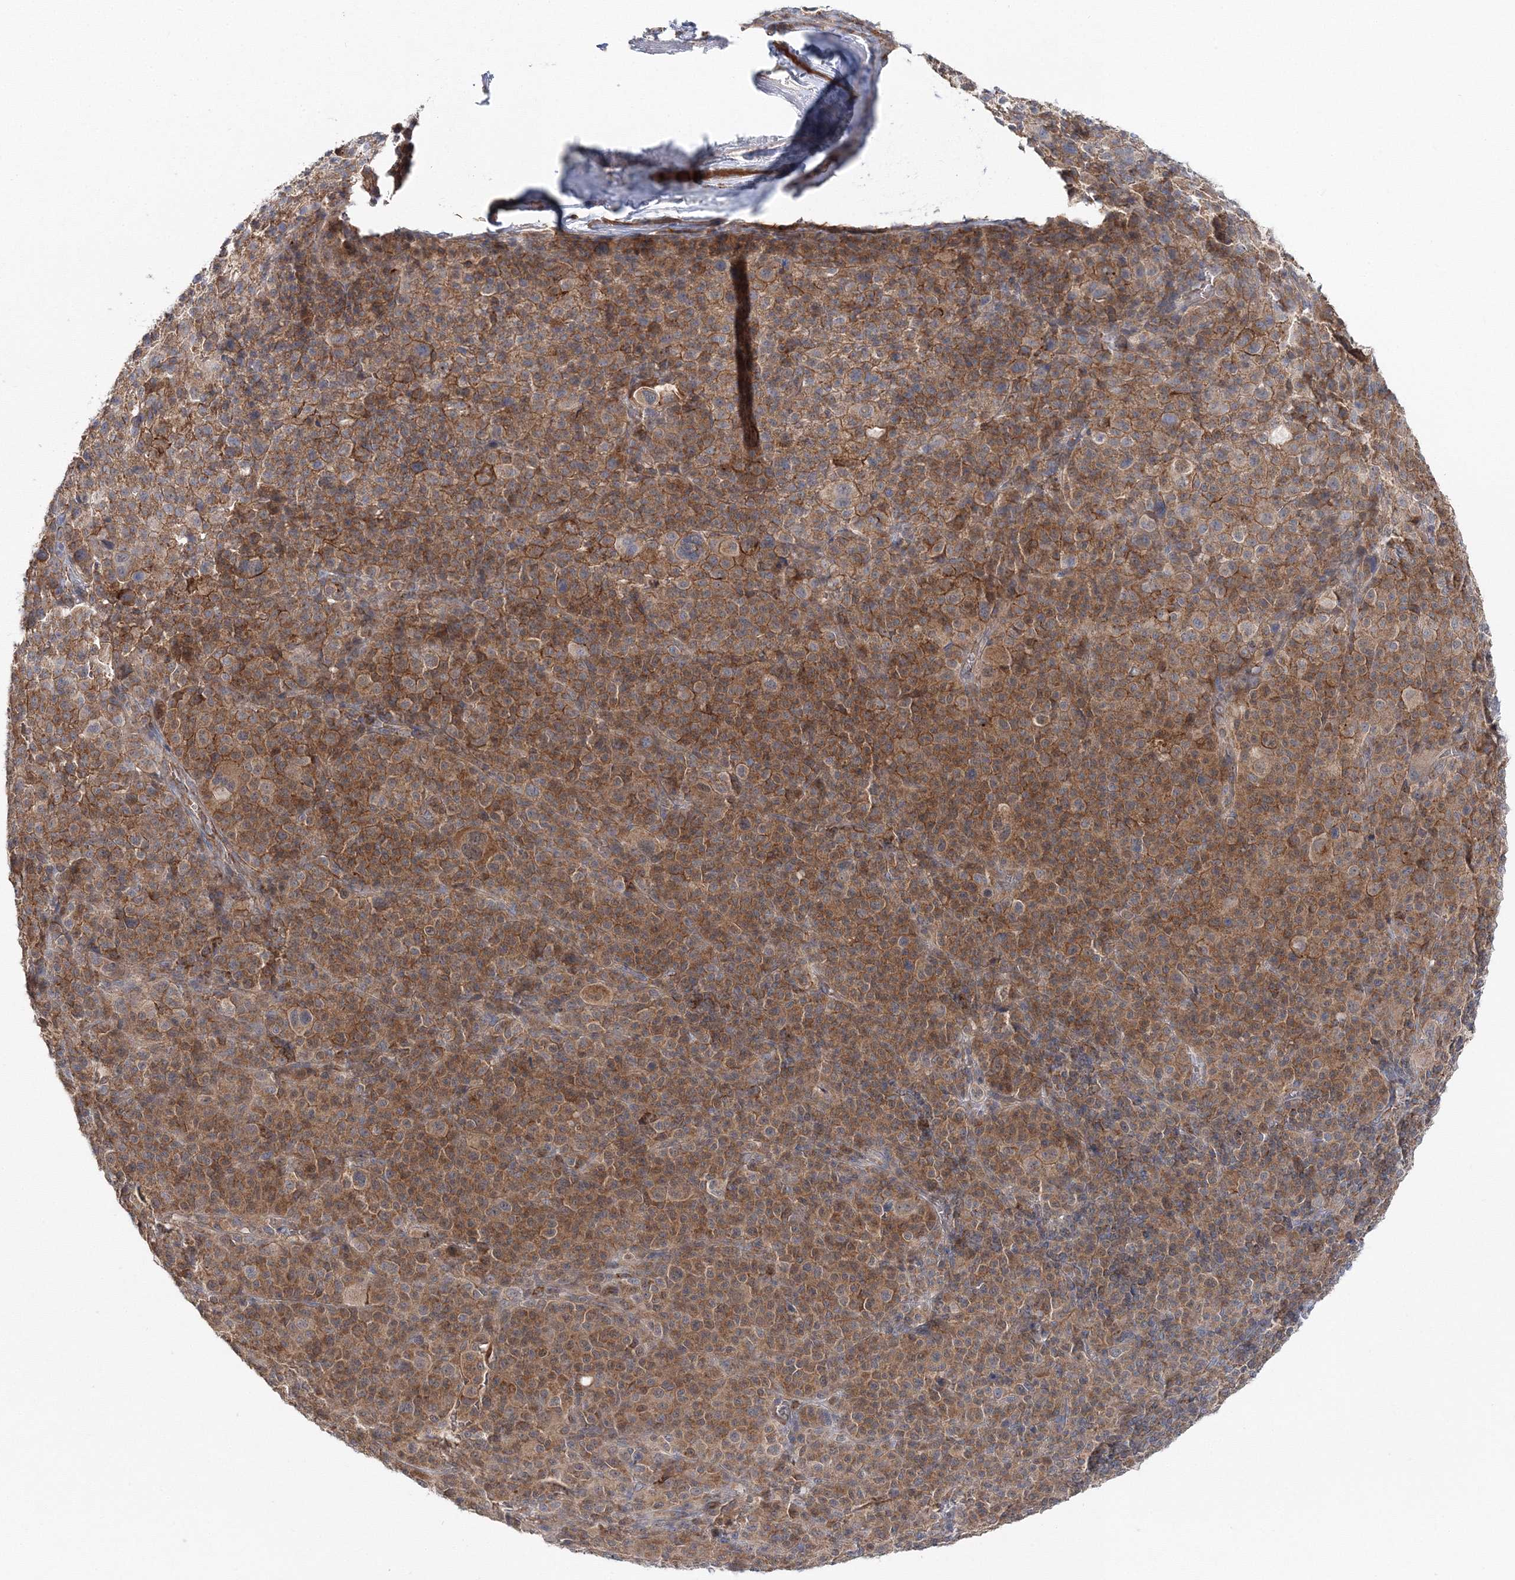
{"staining": {"intensity": "weak", "quantity": ">75%", "location": "cytoplasmic/membranous"}, "tissue": "melanoma", "cell_type": "Tumor cells", "image_type": "cancer", "snomed": [{"axis": "morphology", "description": "Malignant melanoma, Metastatic site"}, {"axis": "topography", "description": "Skin"}], "caption": "Protein expression analysis of malignant melanoma (metastatic site) exhibits weak cytoplasmic/membranous expression in approximately >75% of tumor cells.", "gene": "PCBD2", "patient": {"sex": "female", "age": 74}}